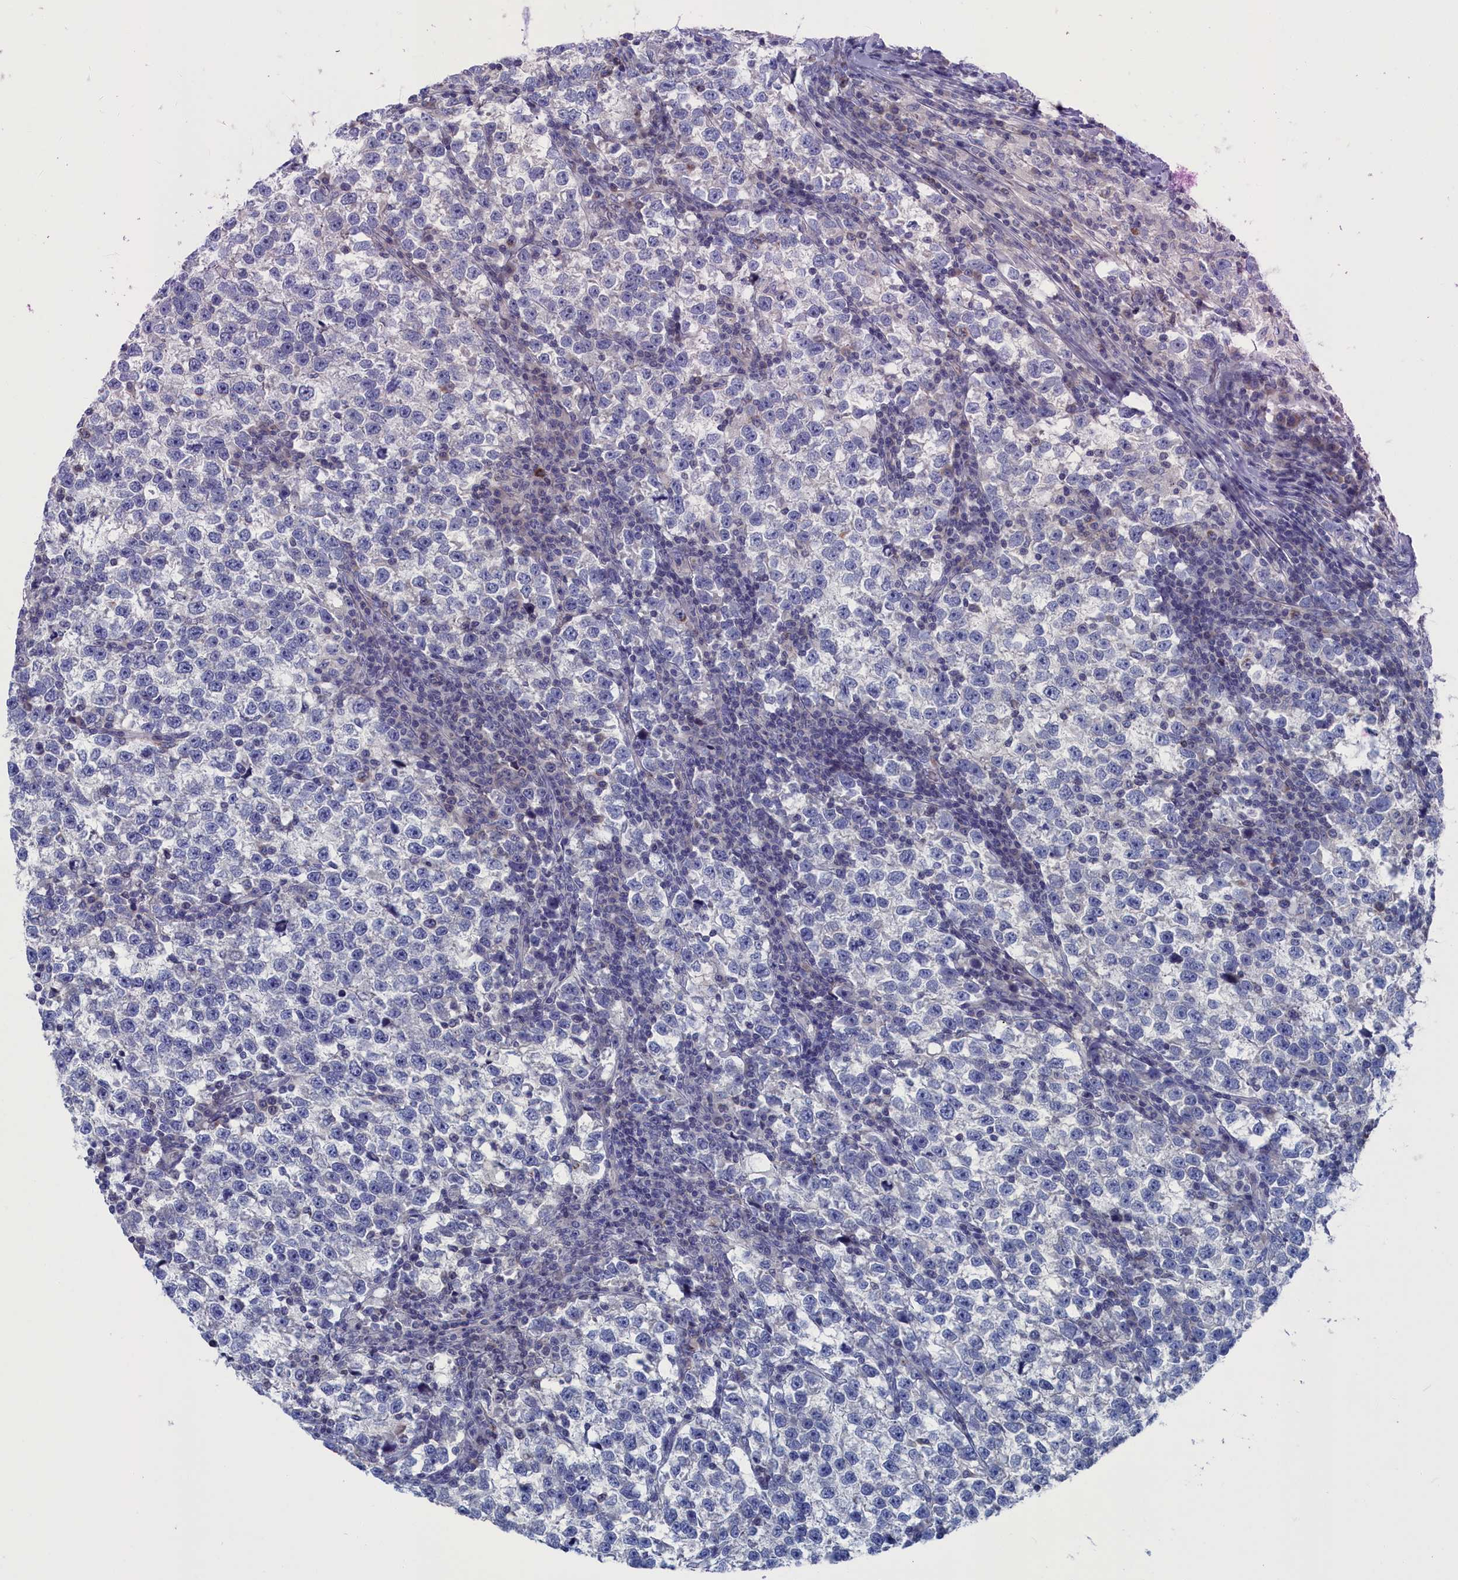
{"staining": {"intensity": "negative", "quantity": "none", "location": "none"}, "tissue": "testis cancer", "cell_type": "Tumor cells", "image_type": "cancer", "snomed": [{"axis": "morphology", "description": "Normal tissue, NOS"}, {"axis": "morphology", "description": "Seminoma, NOS"}, {"axis": "topography", "description": "Testis"}], "caption": "IHC image of neoplastic tissue: human seminoma (testis) stained with DAB shows no significant protein positivity in tumor cells.", "gene": "CEND1", "patient": {"sex": "male", "age": 43}}